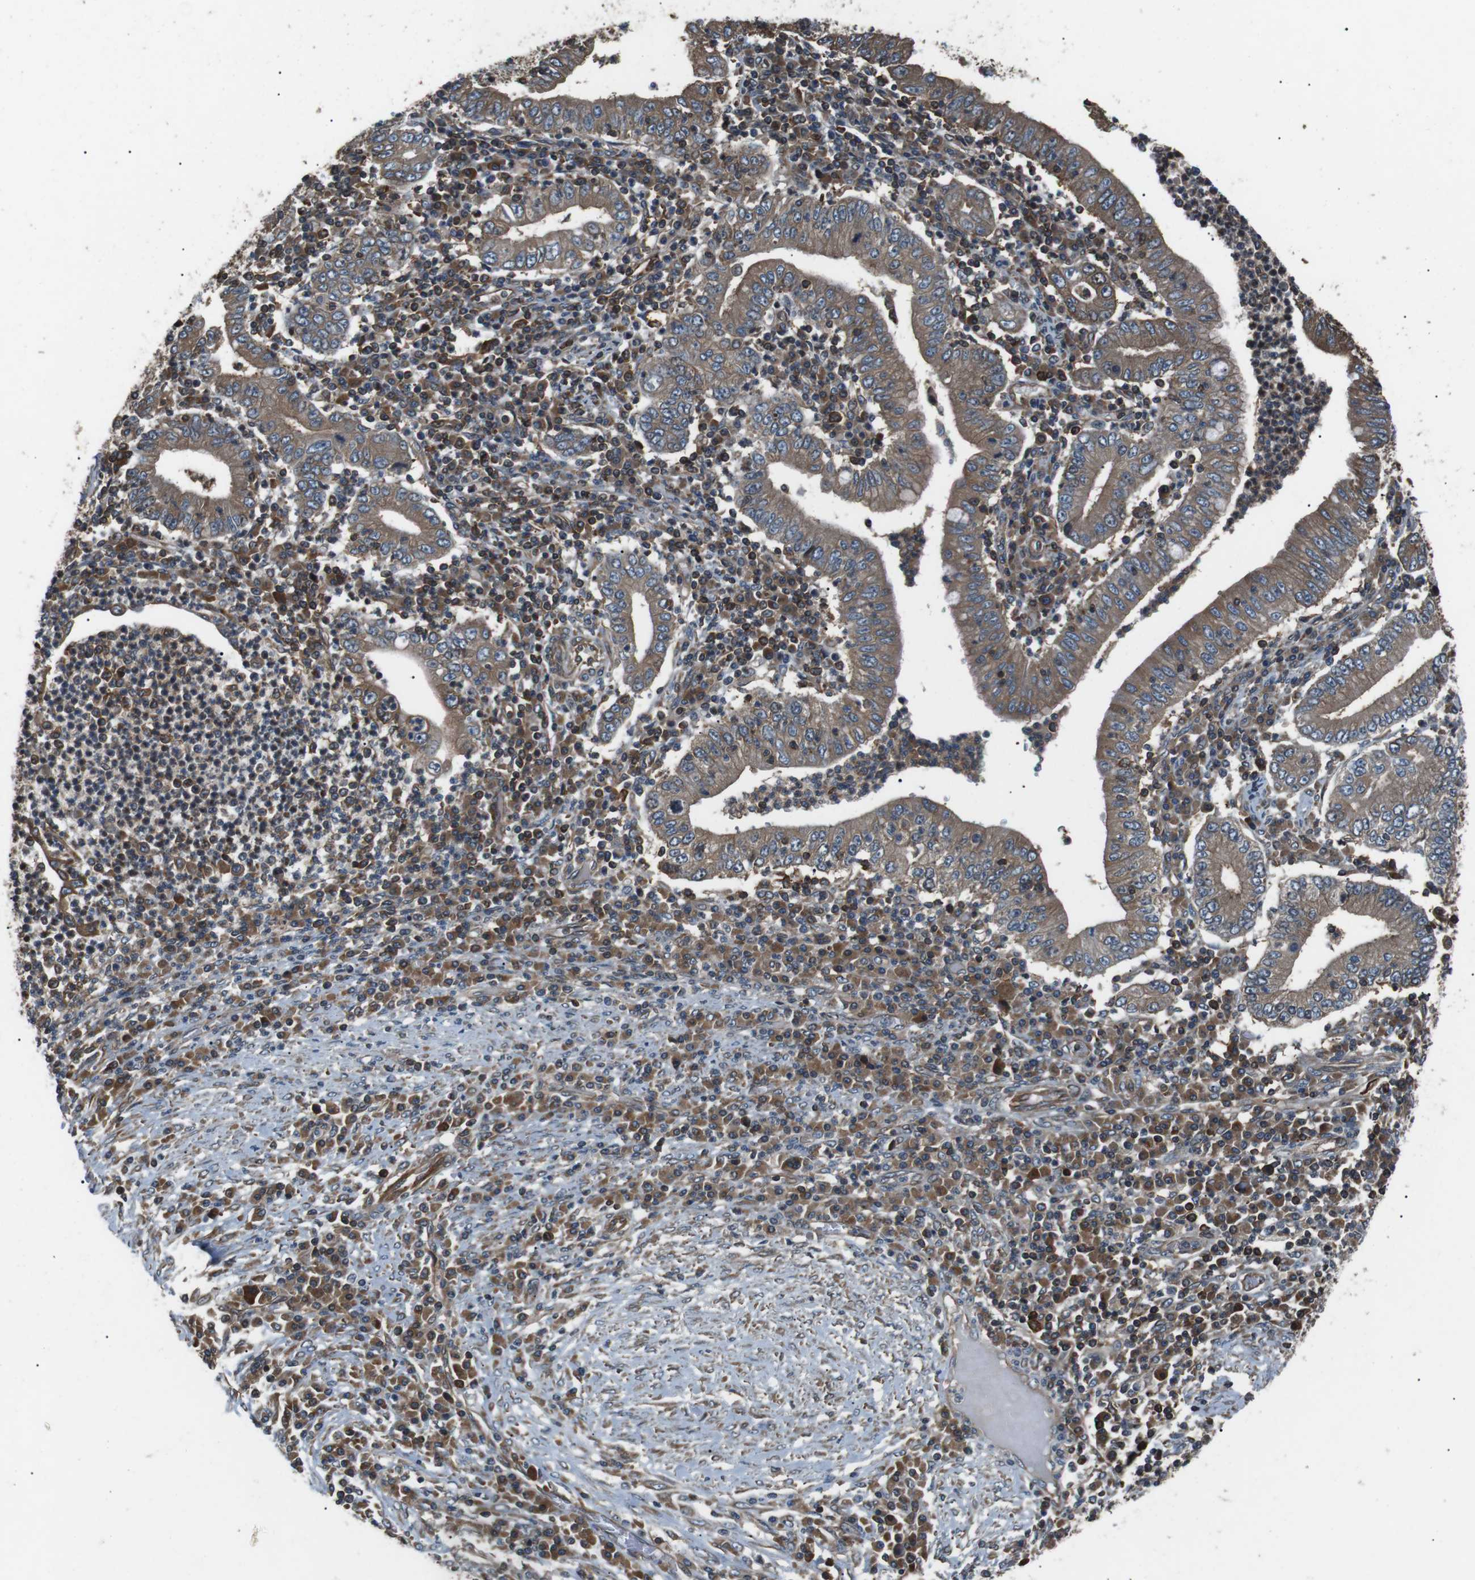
{"staining": {"intensity": "moderate", "quantity": ">75%", "location": "cytoplasmic/membranous"}, "tissue": "stomach cancer", "cell_type": "Tumor cells", "image_type": "cancer", "snomed": [{"axis": "morphology", "description": "Normal tissue, NOS"}, {"axis": "morphology", "description": "Adenocarcinoma, NOS"}, {"axis": "topography", "description": "Esophagus"}, {"axis": "topography", "description": "Stomach, upper"}, {"axis": "topography", "description": "Peripheral nerve tissue"}], "caption": "The image shows a brown stain indicating the presence of a protein in the cytoplasmic/membranous of tumor cells in stomach cancer (adenocarcinoma).", "gene": "GPR161", "patient": {"sex": "male", "age": 62}}